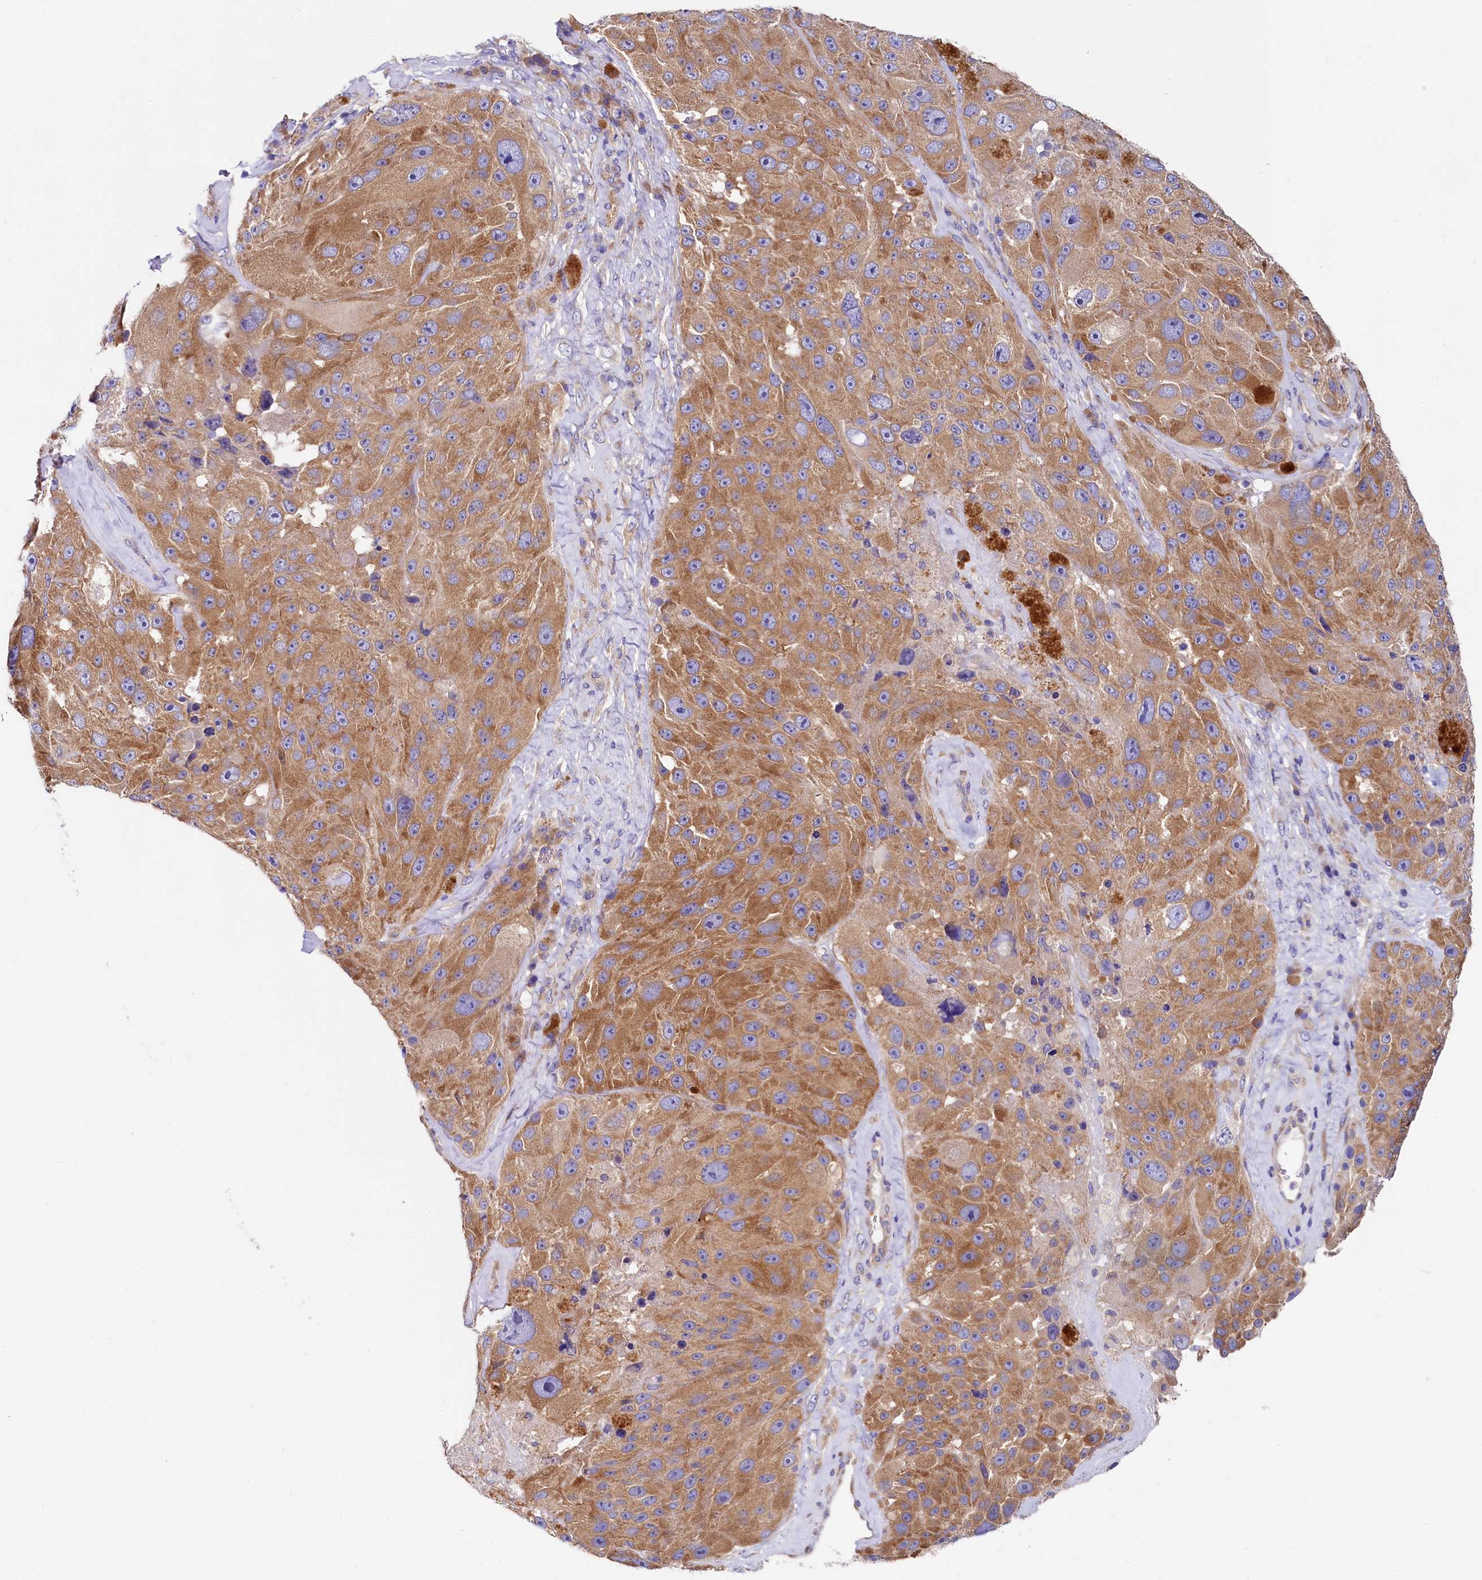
{"staining": {"intensity": "moderate", "quantity": ">75%", "location": "cytoplasmic/membranous"}, "tissue": "melanoma", "cell_type": "Tumor cells", "image_type": "cancer", "snomed": [{"axis": "morphology", "description": "Malignant melanoma, Metastatic site"}, {"axis": "topography", "description": "Lymph node"}], "caption": "Human malignant melanoma (metastatic site) stained with a brown dye displays moderate cytoplasmic/membranous positive expression in approximately >75% of tumor cells.", "gene": "QARS1", "patient": {"sex": "male", "age": 62}}